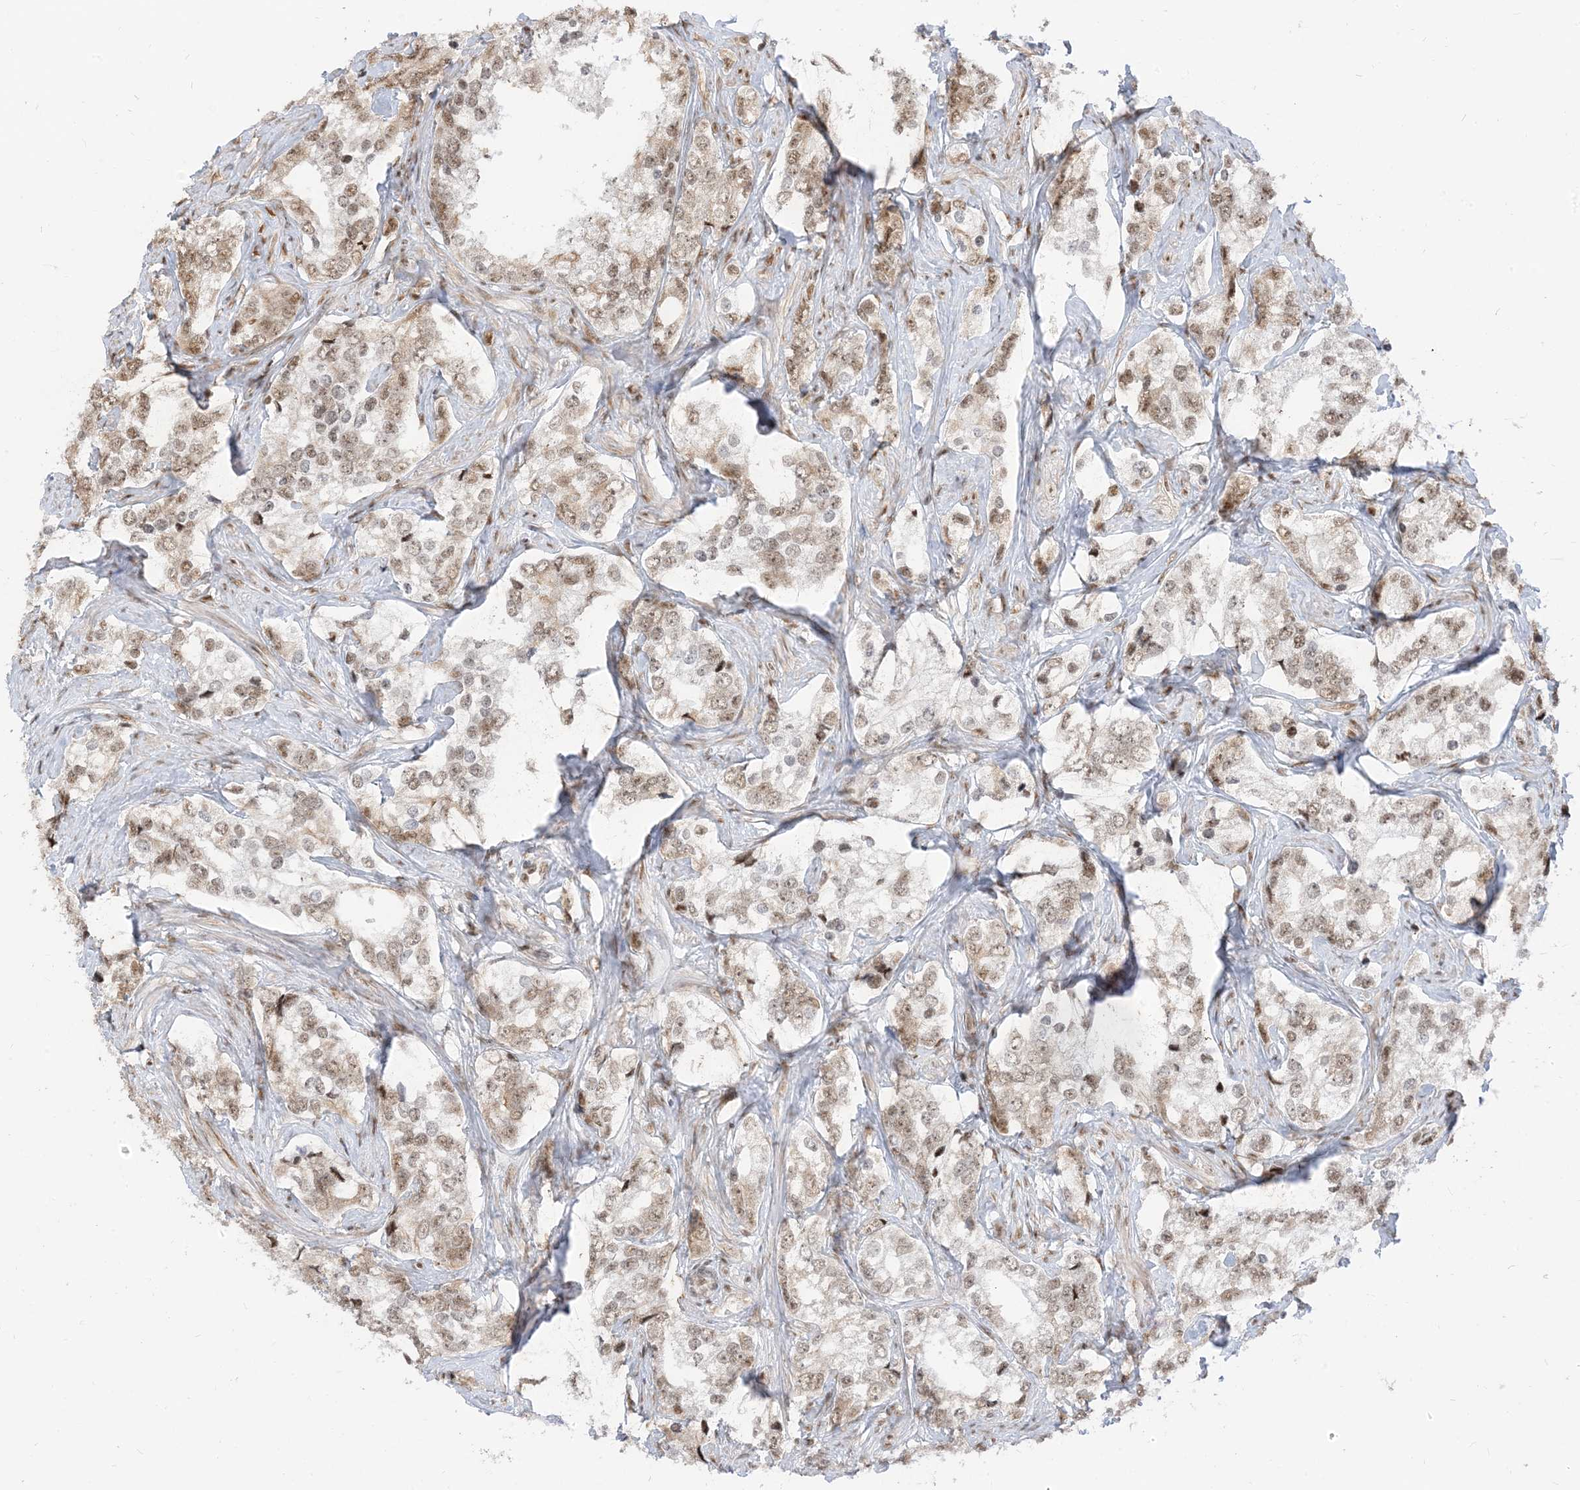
{"staining": {"intensity": "moderate", "quantity": "25%-75%", "location": "nuclear"}, "tissue": "prostate cancer", "cell_type": "Tumor cells", "image_type": "cancer", "snomed": [{"axis": "morphology", "description": "Adenocarcinoma, High grade"}, {"axis": "topography", "description": "Prostate"}], "caption": "Immunohistochemistry of human prostate cancer (adenocarcinoma (high-grade)) shows medium levels of moderate nuclear positivity in about 25%-75% of tumor cells.", "gene": "ARGLU1", "patient": {"sex": "male", "age": 66}}